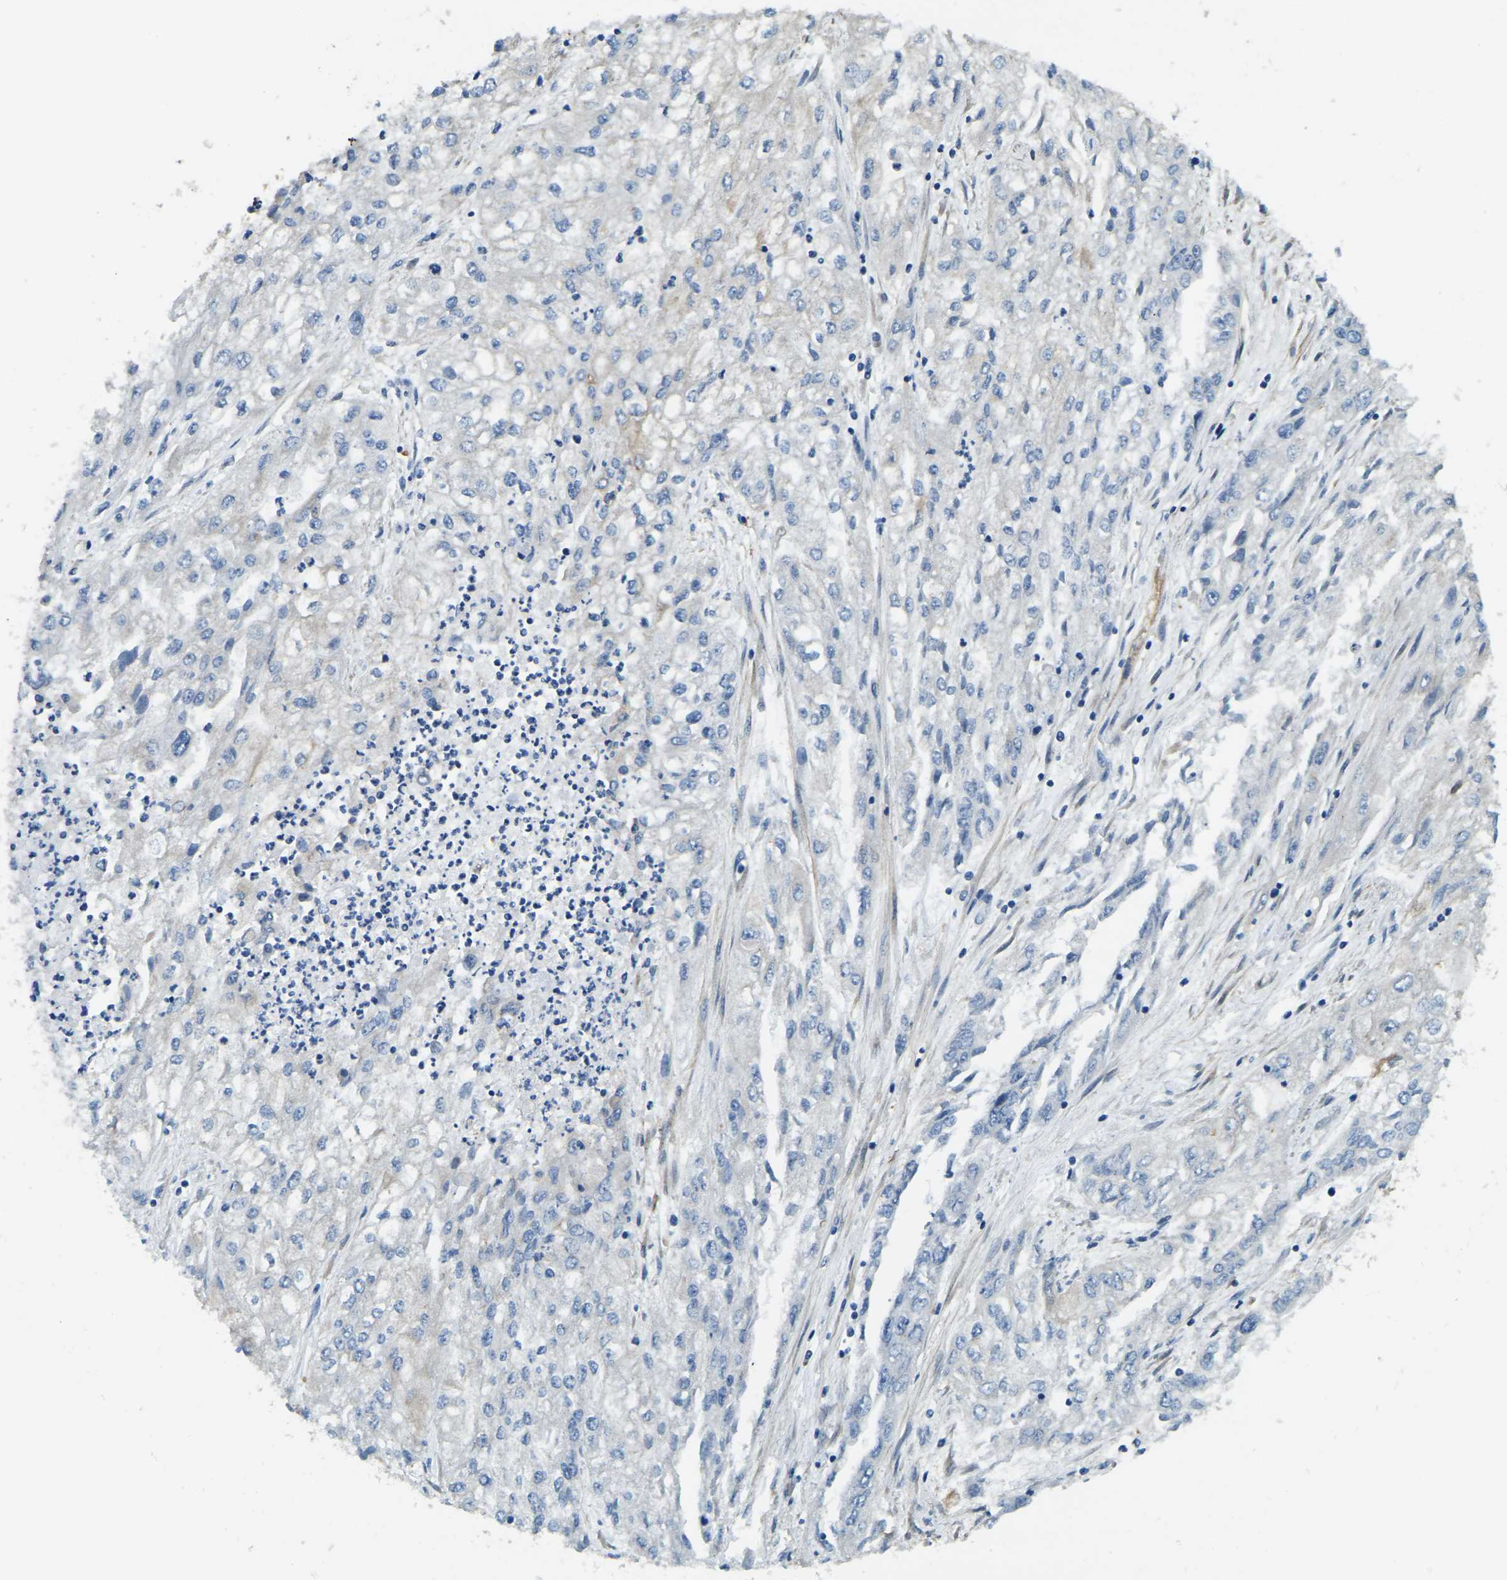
{"staining": {"intensity": "negative", "quantity": "none", "location": "none"}, "tissue": "endometrial cancer", "cell_type": "Tumor cells", "image_type": "cancer", "snomed": [{"axis": "morphology", "description": "Adenocarcinoma, NOS"}, {"axis": "topography", "description": "Endometrium"}], "caption": "Histopathology image shows no significant protein positivity in tumor cells of endometrial cancer.", "gene": "ERGIC1", "patient": {"sex": "female", "age": 49}}